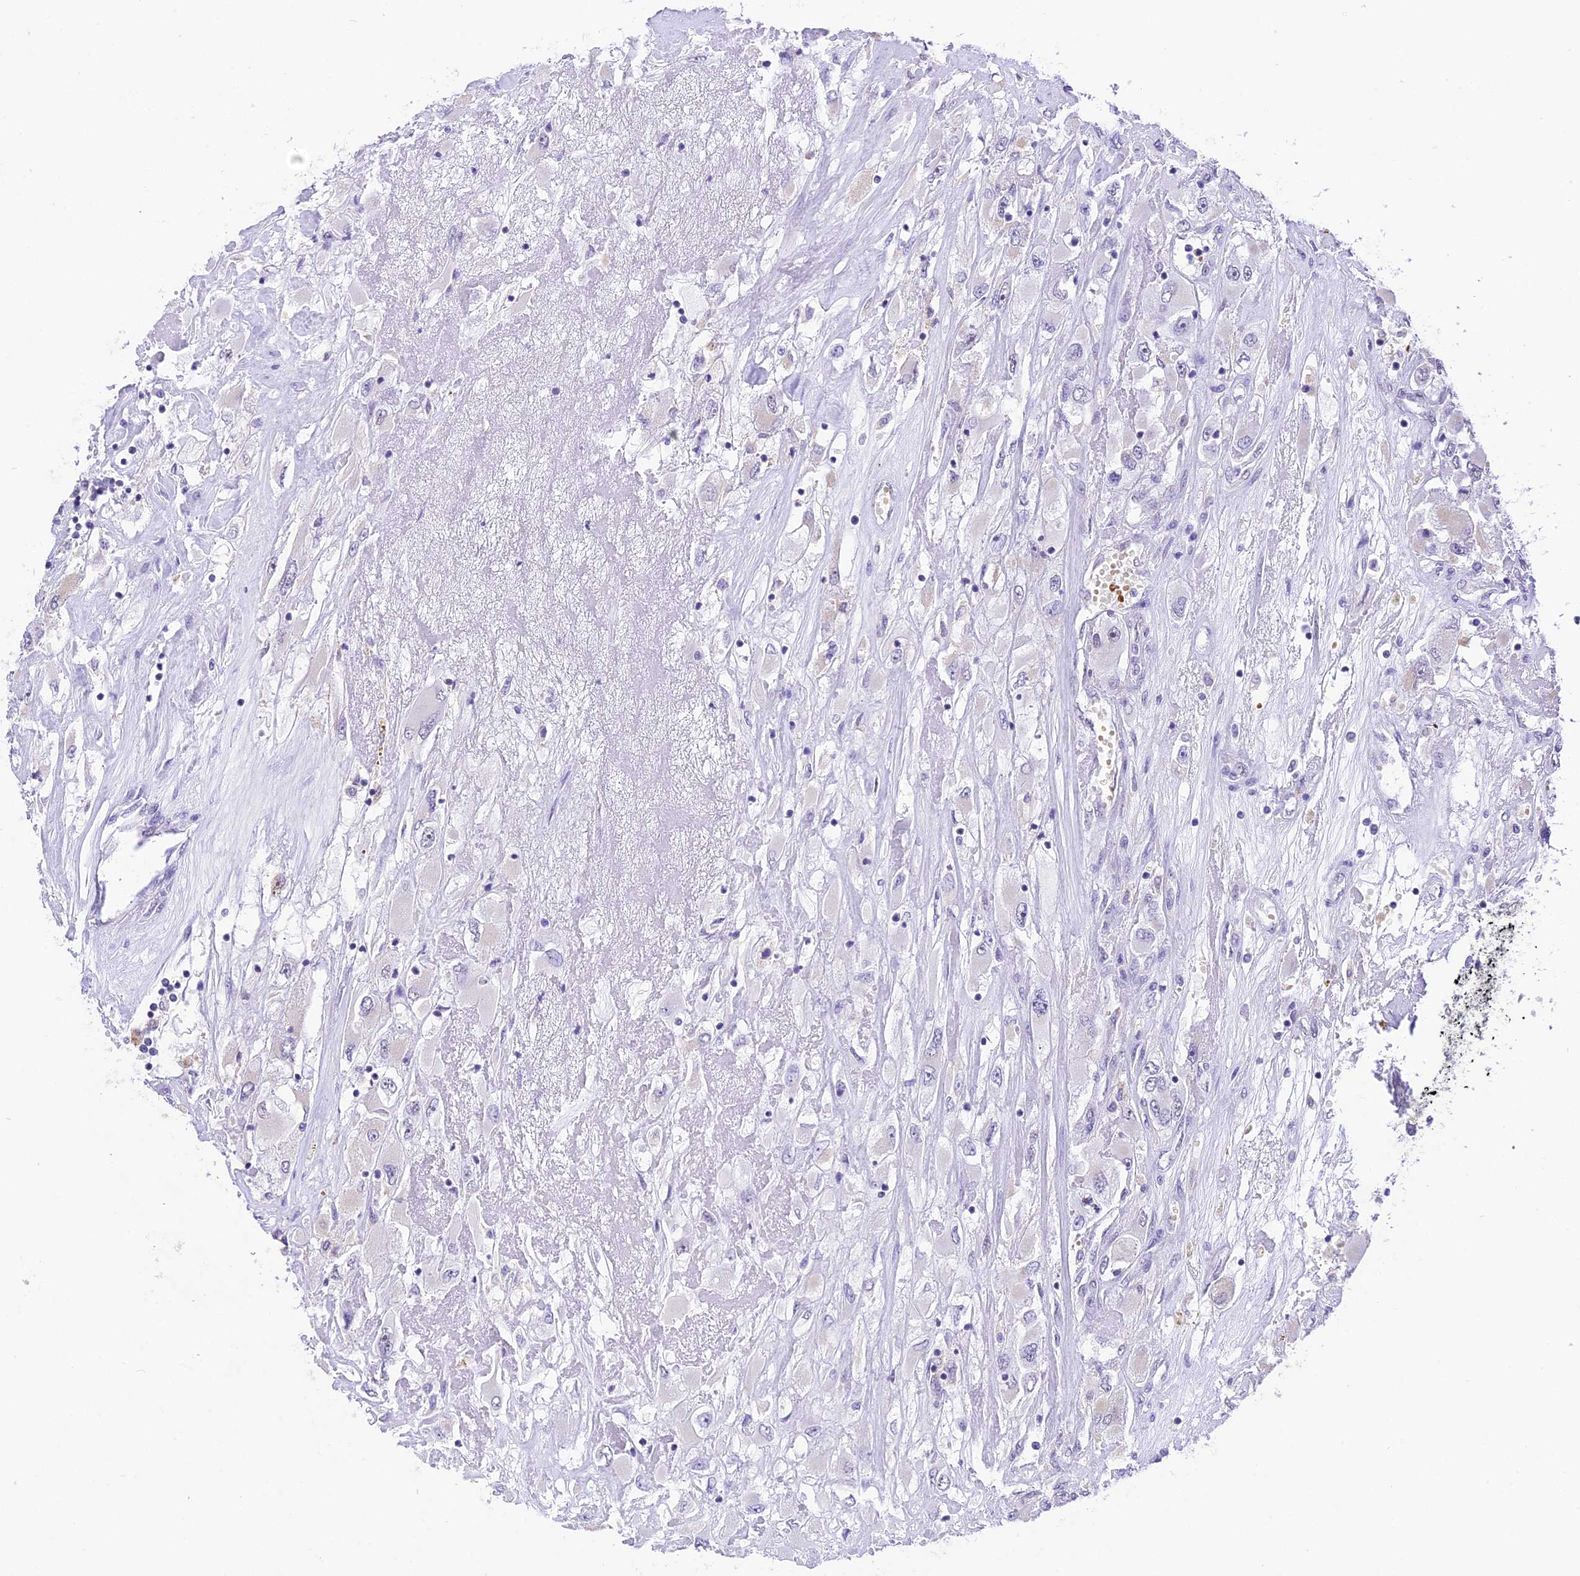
{"staining": {"intensity": "negative", "quantity": "none", "location": "none"}, "tissue": "renal cancer", "cell_type": "Tumor cells", "image_type": "cancer", "snomed": [{"axis": "morphology", "description": "Adenocarcinoma, NOS"}, {"axis": "topography", "description": "Kidney"}], "caption": "Protein analysis of renal cancer demonstrates no significant expression in tumor cells. Brightfield microscopy of immunohistochemistry stained with DAB (brown) and hematoxylin (blue), captured at high magnification.", "gene": "AHSP", "patient": {"sex": "female", "age": 52}}